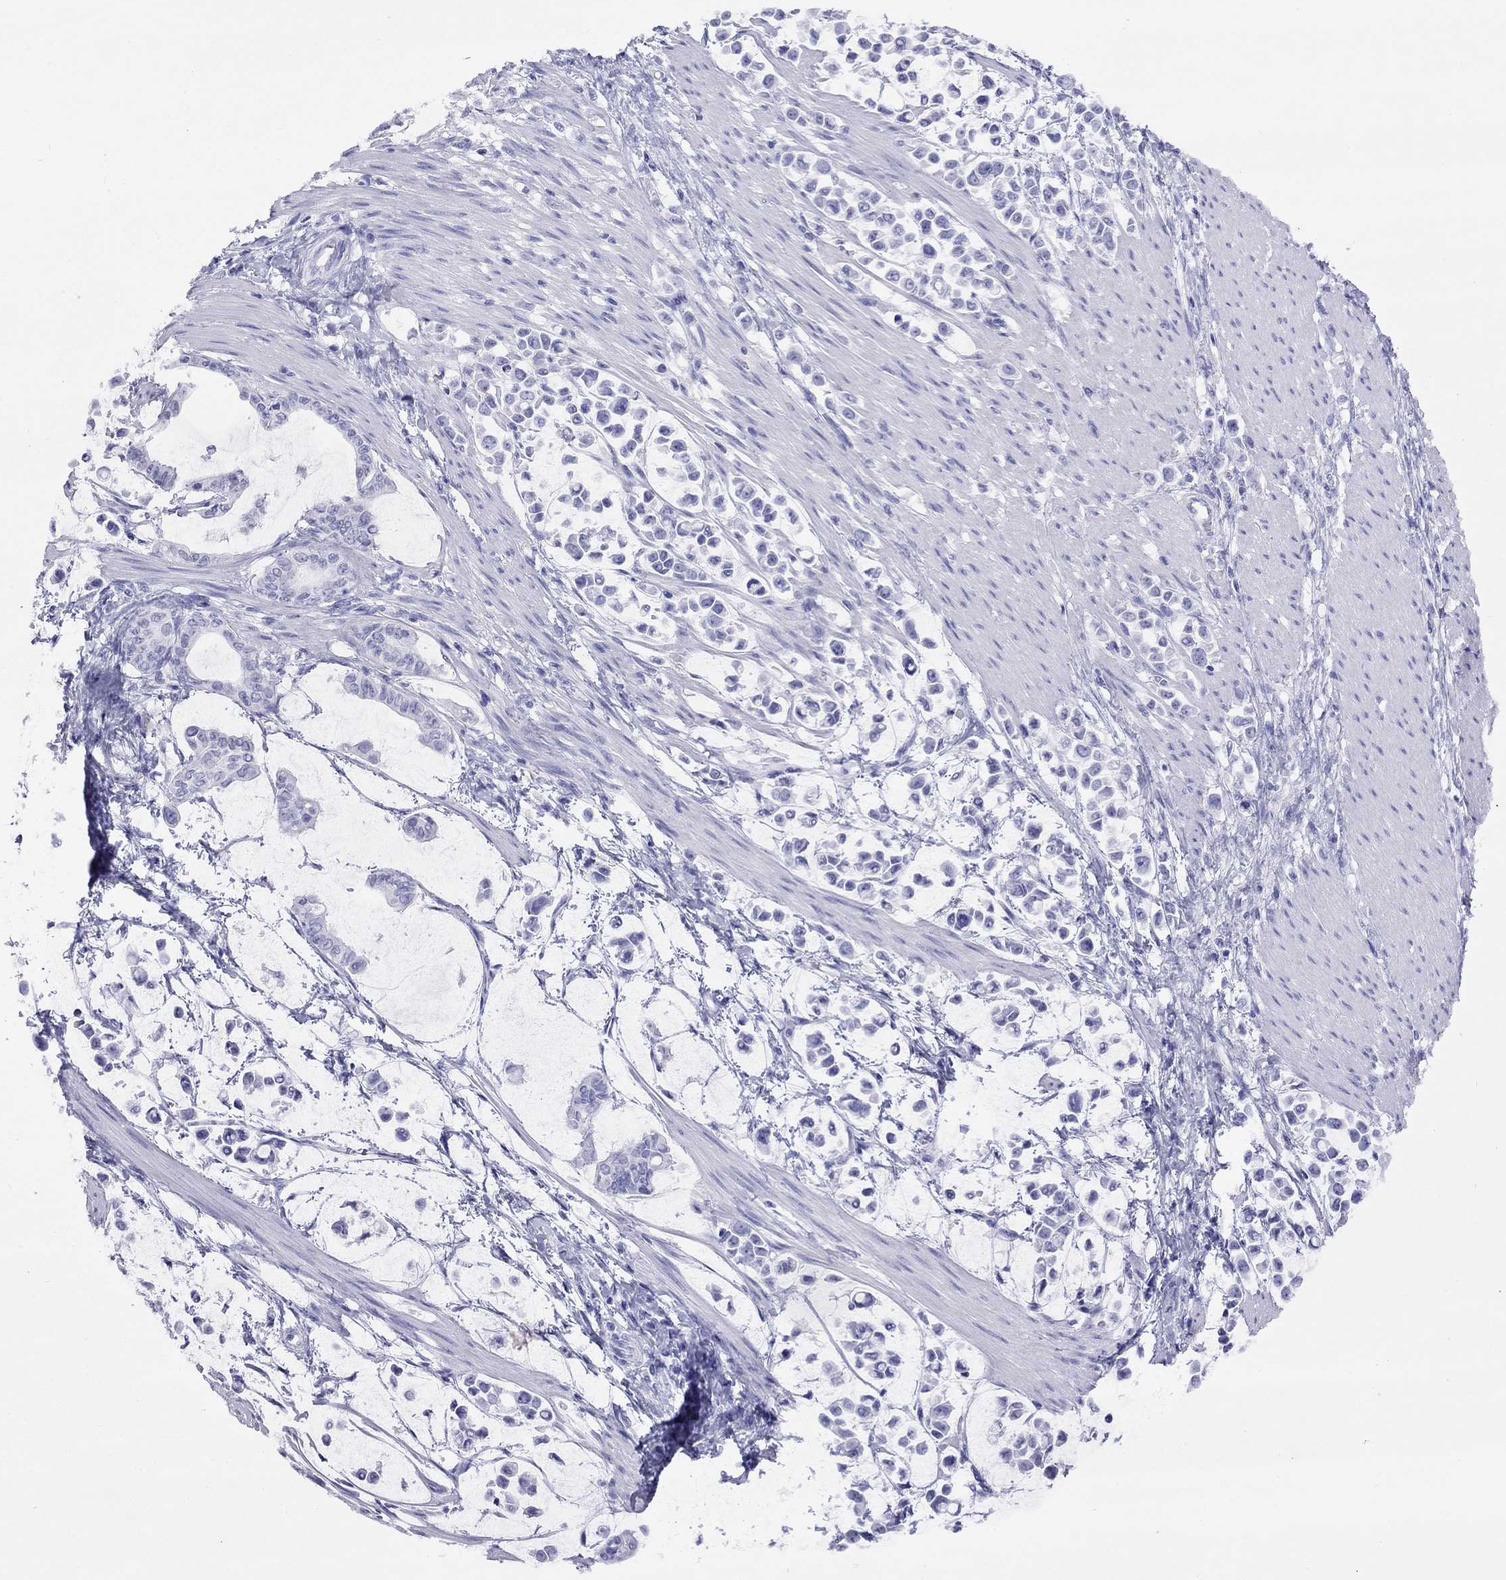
{"staining": {"intensity": "negative", "quantity": "none", "location": "none"}, "tissue": "stomach cancer", "cell_type": "Tumor cells", "image_type": "cancer", "snomed": [{"axis": "morphology", "description": "Adenocarcinoma, NOS"}, {"axis": "topography", "description": "Stomach"}], "caption": "IHC histopathology image of human stomach cancer (adenocarcinoma) stained for a protein (brown), which exhibits no staining in tumor cells.", "gene": "SLC30A8", "patient": {"sex": "male", "age": 82}}